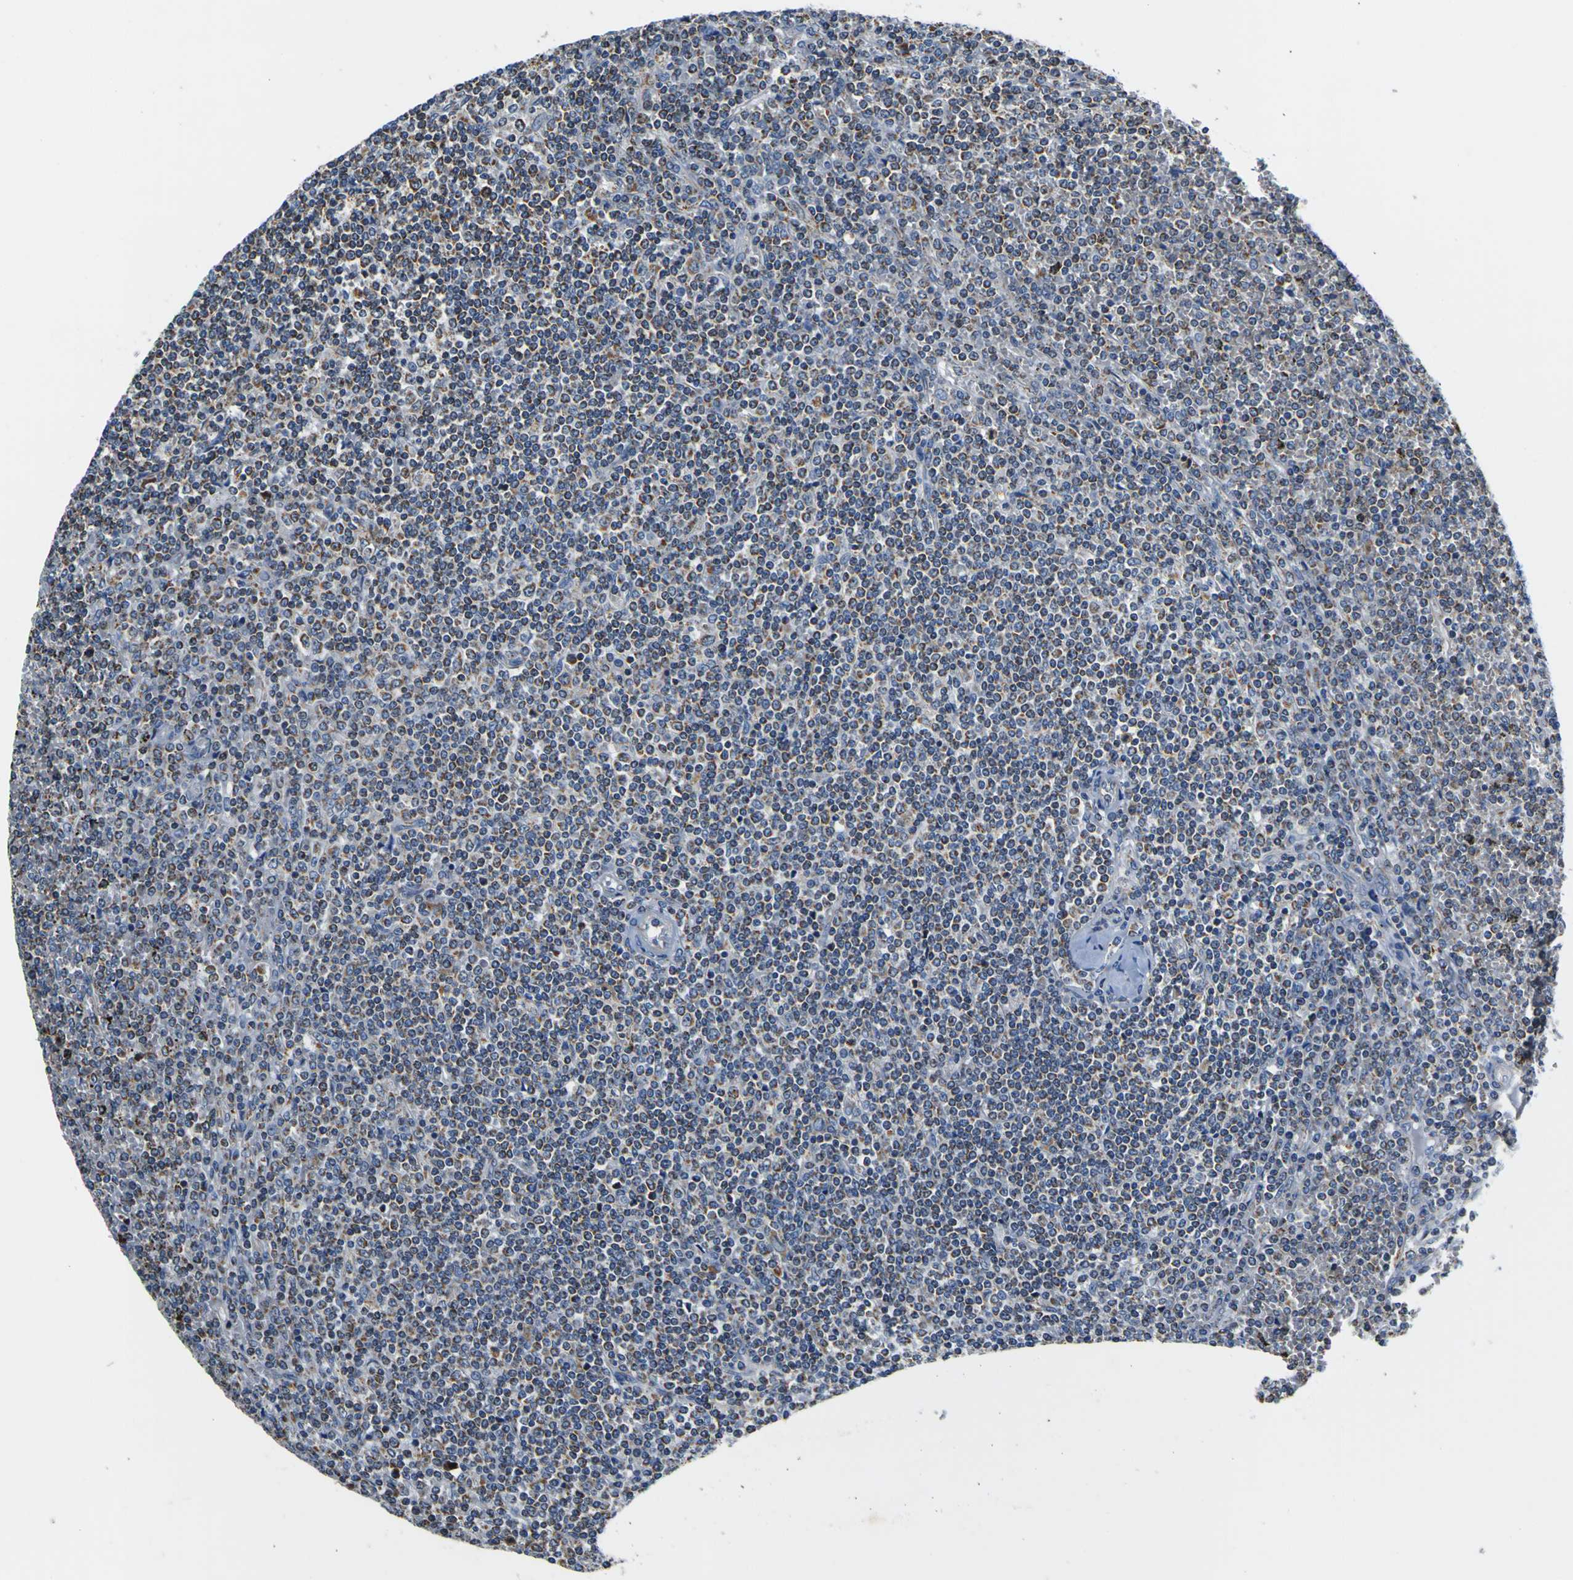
{"staining": {"intensity": "negative", "quantity": "none", "location": "none"}, "tissue": "lymphoma", "cell_type": "Tumor cells", "image_type": "cancer", "snomed": [{"axis": "morphology", "description": "Malignant lymphoma, non-Hodgkin's type, Low grade"}, {"axis": "topography", "description": "Spleen"}], "caption": "A photomicrograph of lymphoma stained for a protein displays no brown staining in tumor cells.", "gene": "LRP4", "patient": {"sex": "female", "age": 19}}